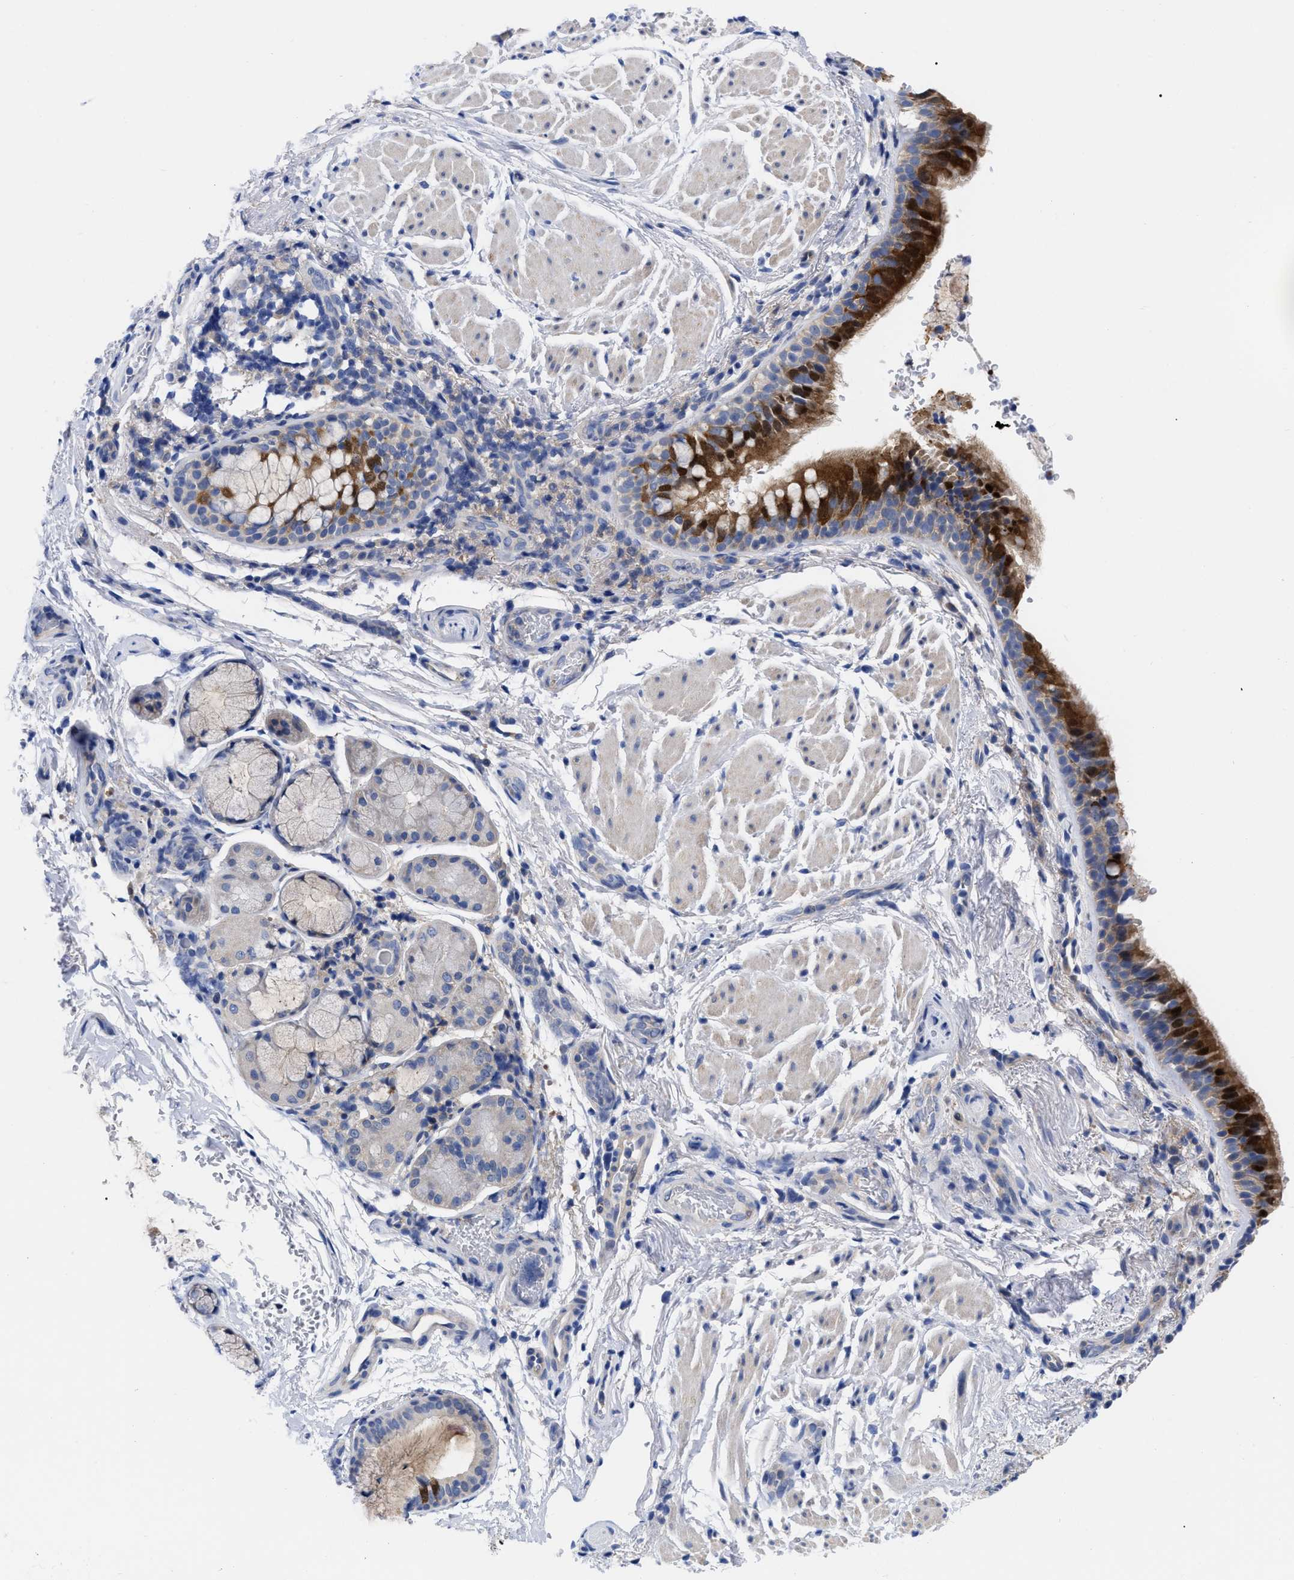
{"staining": {"intensity": "strong", "quantity": ">75%", "location": "cytoplasmic/membranous"}, "tissue": "bronchus", "cell_type": "Respiratory epithelial cells", "image_type": "normal", "snomed": [{"axis": "morphology", "description": "Normal tissue, NOS"}, {"axis": "morphology", "description": "Inflammation, NOS"}, {"axis": "topography", "description": "Cartilage tissue"}, {"axis": "topography", "description": "Bronchus"}], "caption": "Immunohistochemical staining of unremarkable bronchus demonstrates >75% levels of strong cytoplasmic/membranous protein positivity in approximately >75% of respiratory epithelial cells. (DAB IHC, brown staining for protein, blue staining for nuclei).", "gene": "RBKS", "patient": {"sex": "male", "age": 77}}